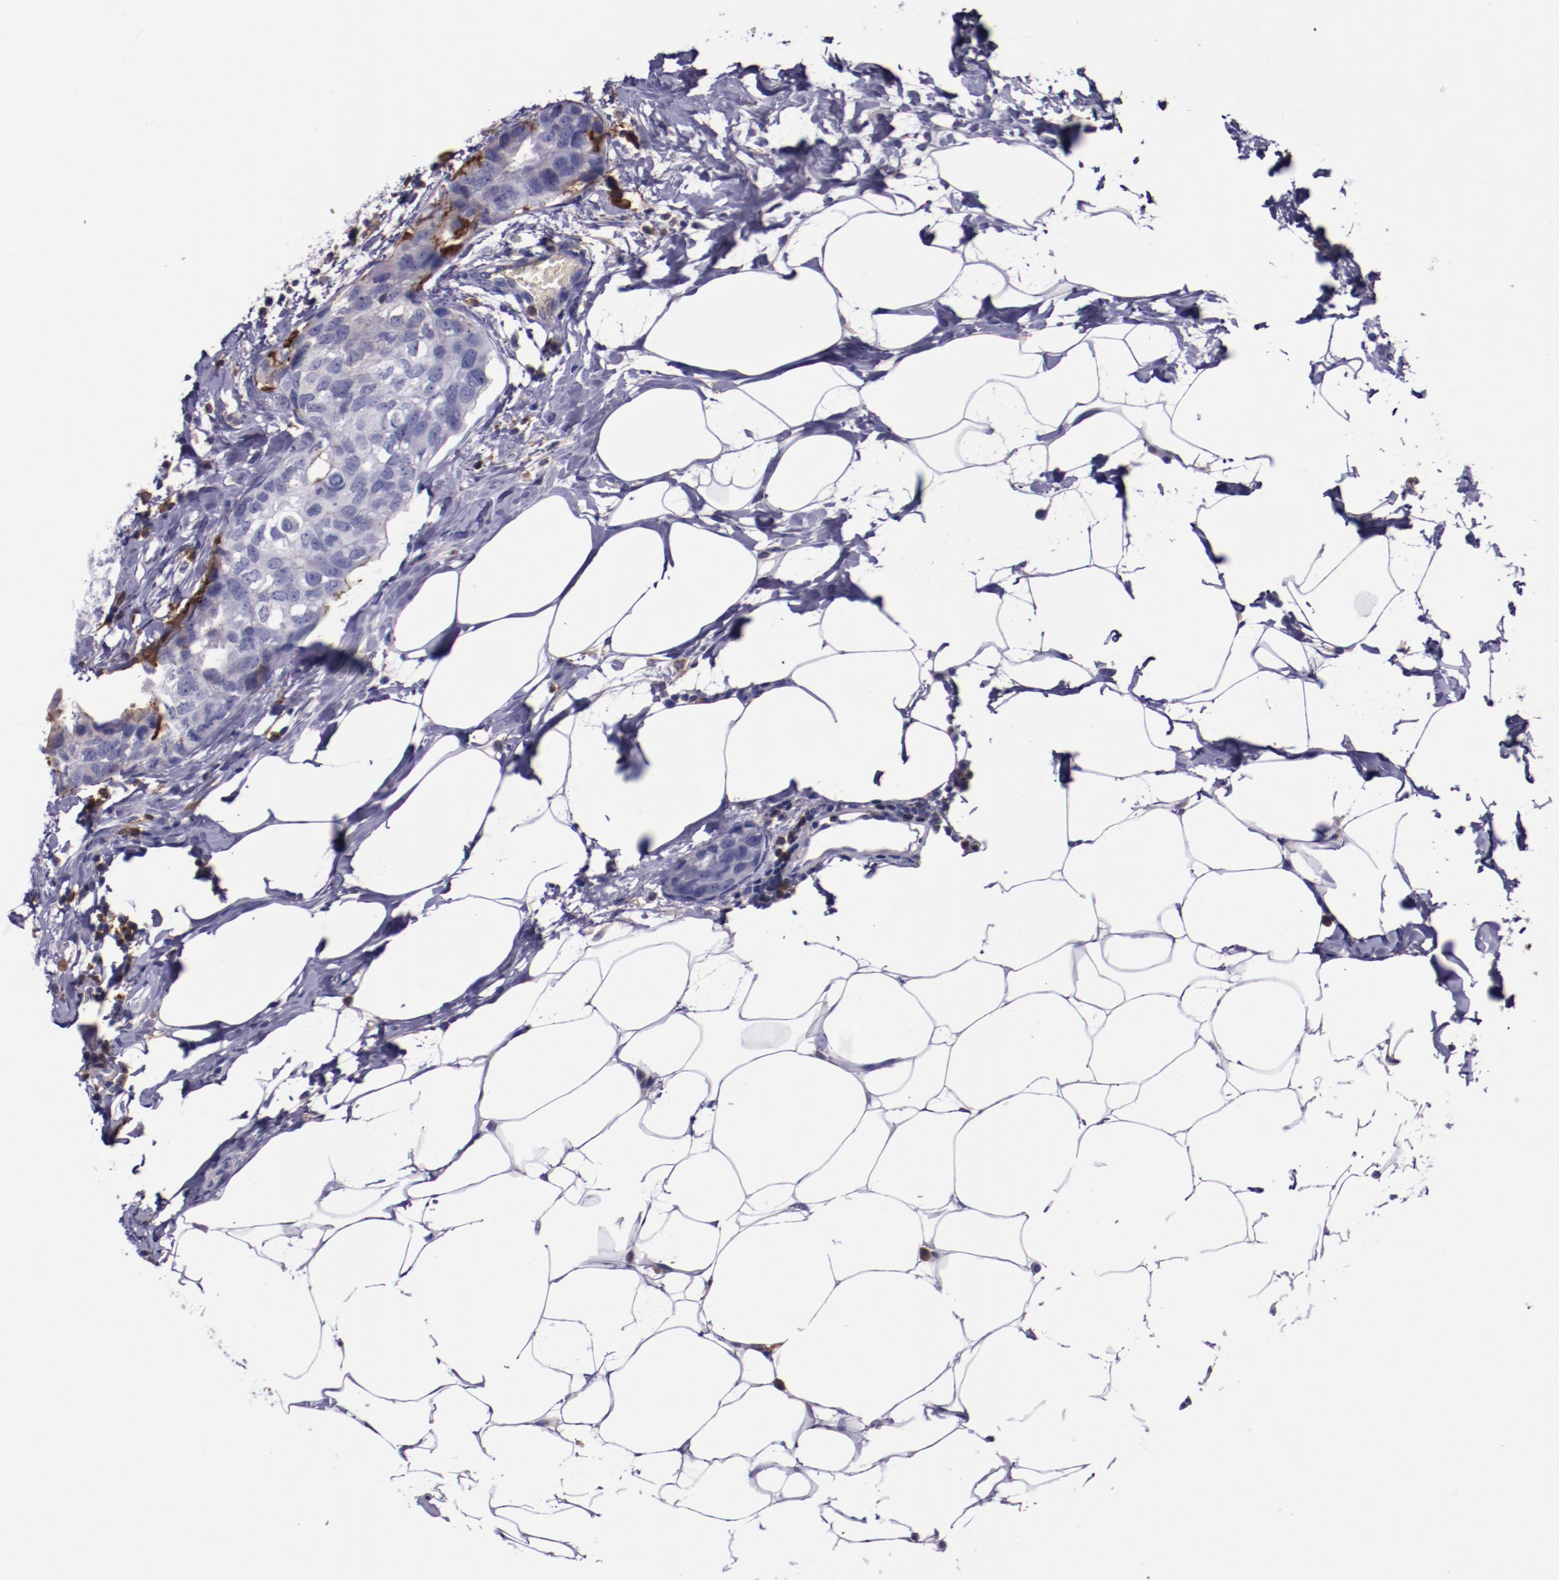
{"staining": {"intensity": "negative", "quantity": "none", "location": "none"}, "tissue": "breast cancer", "cell_type": "Tumor cells", "image_type": "cancer", "snomed": [{"axis": "morphology", "description": "Normal tissue, NOS"}, {"axis": "morphology", "description": "Duct carcinoma"}, {"axis": "topography", "description": "Breast"}], "caption": "Tumor cells show no significant expression in breast invasive ductal carcinoma. (DAB (3,3'-diaminobenzidine) immunohistochemistry (IHC) visualized using brightfield microscopy, high magnification).", "gene": "APOH", "patient": {"sex": "female", "age": 50}}